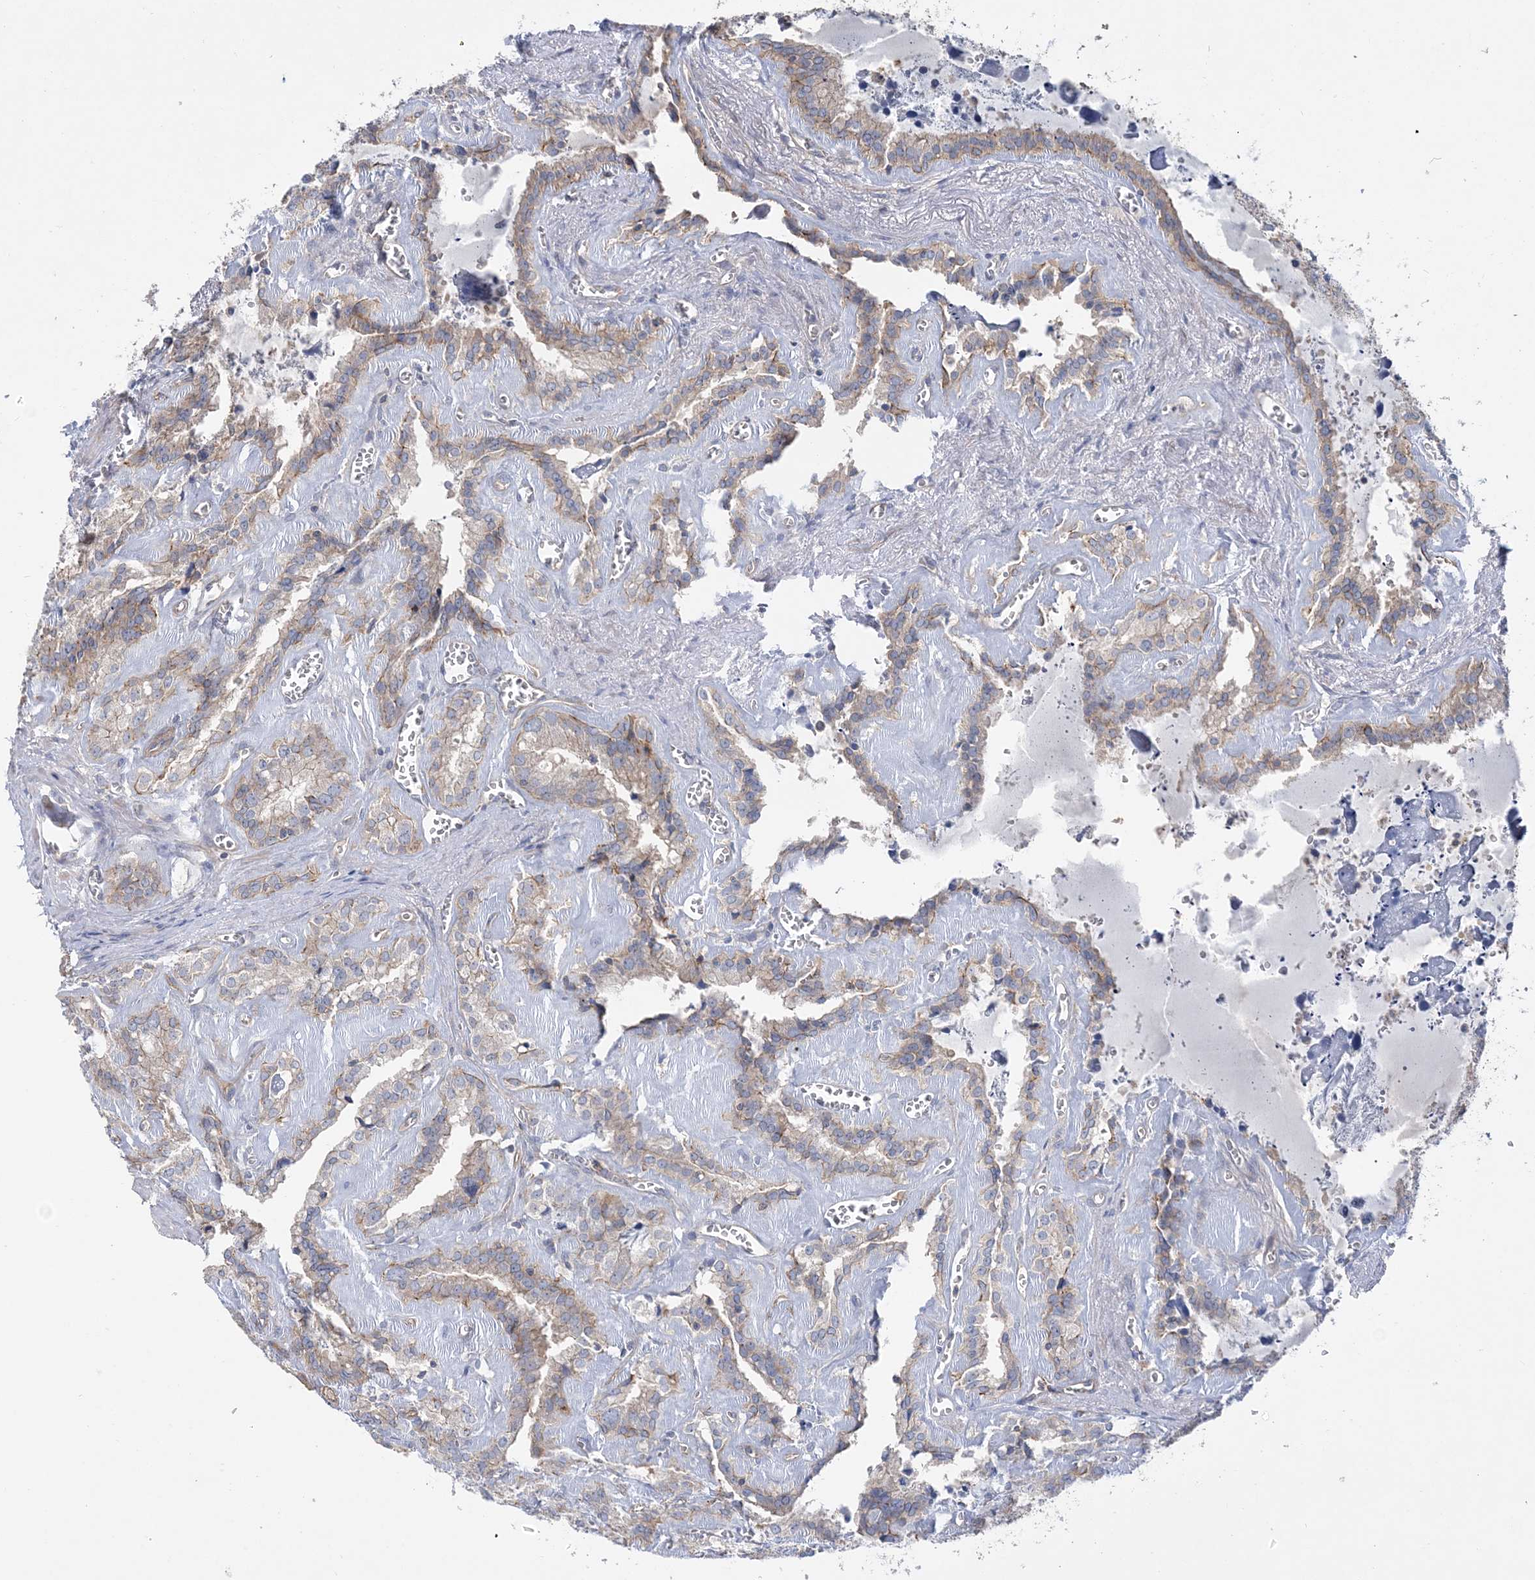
{"staining": {"intensity": "moderate", "quantity": "25%-75%", "location": "cytoplasmic/membranous"}, "tissue": "seminal vesicle", "cell_type": "Glandular cells", "image_type": "normal", "snomed": [{"axis": "morphology", "description": "Normal tissue, NOS"}, {"axis": "topography", "description": "Prostate"}, {"axis": "topography", "description": "Seminal veicle"}], "caption": "Immunohistochemical staining of benign seminal vesicle displays 25%-75% levels of moderate cytoplasmic/membranous protein positivity in about 25%-75% of glandular cells.", "gene": "PIGC", "patient": {"sex": "male", "age": 59}}